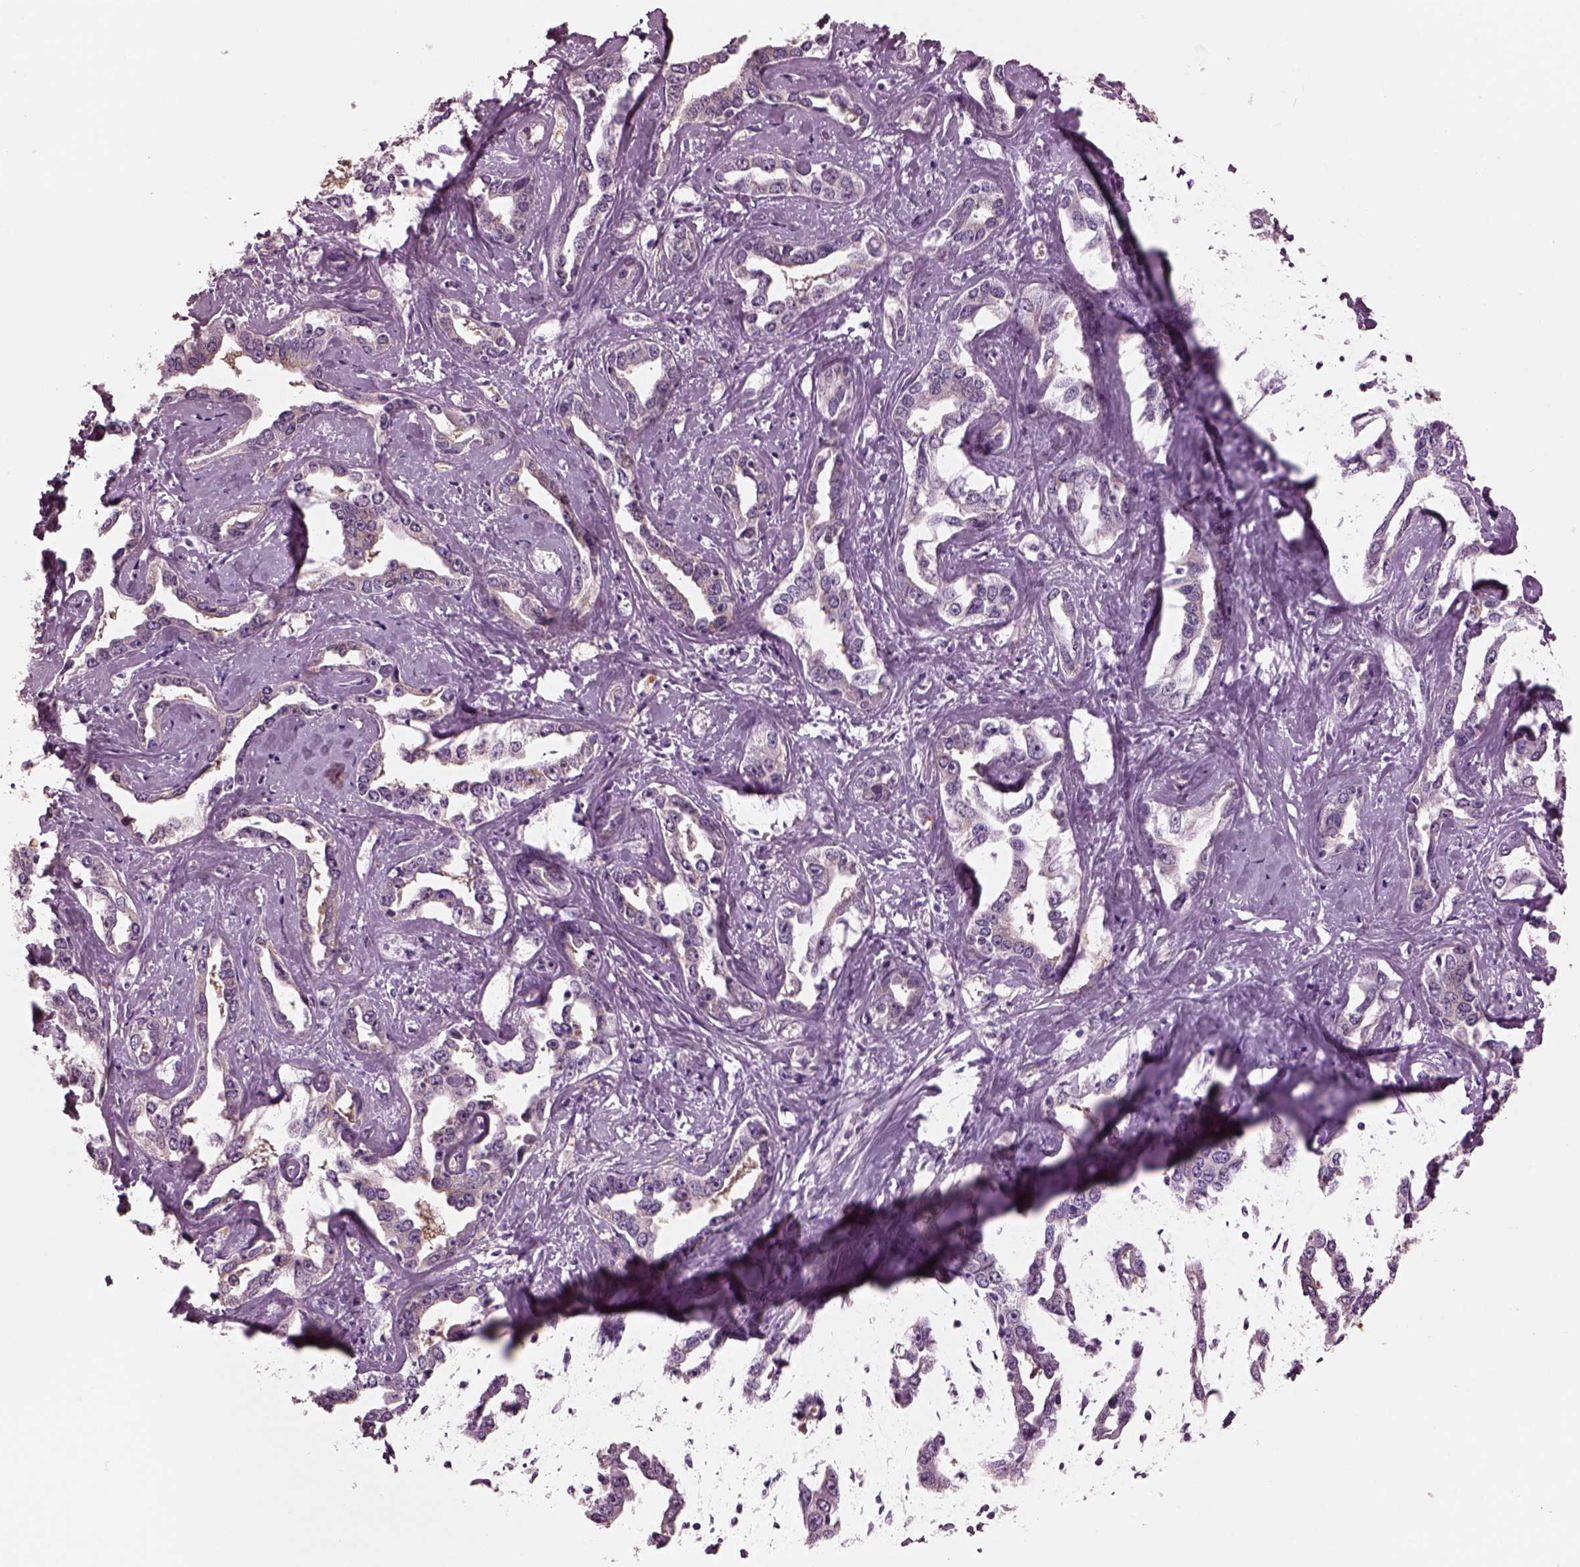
{"staining": {"intensity": "negative", "quantity": "none", "location": "none"}, "tissue": "liver cancer", "cell_type": "Tumor cells", "image_type": "cancer", "snomed": [{"axis": "morphology", "description": "Cholangiocarcinoma"}, {"axis": "topography", "description": "Liver"}], "caption": "Protein analysis of liver cancer (cholangiocarcinoma) reveals no significant expression in tumor cells. Brightfield microscopy of IHC stained with DAB (brown) and hematoxylin (blue), captured at high magnification.", "gene": "SHTN1", "patient": {"sex": "male", "age": 59}}